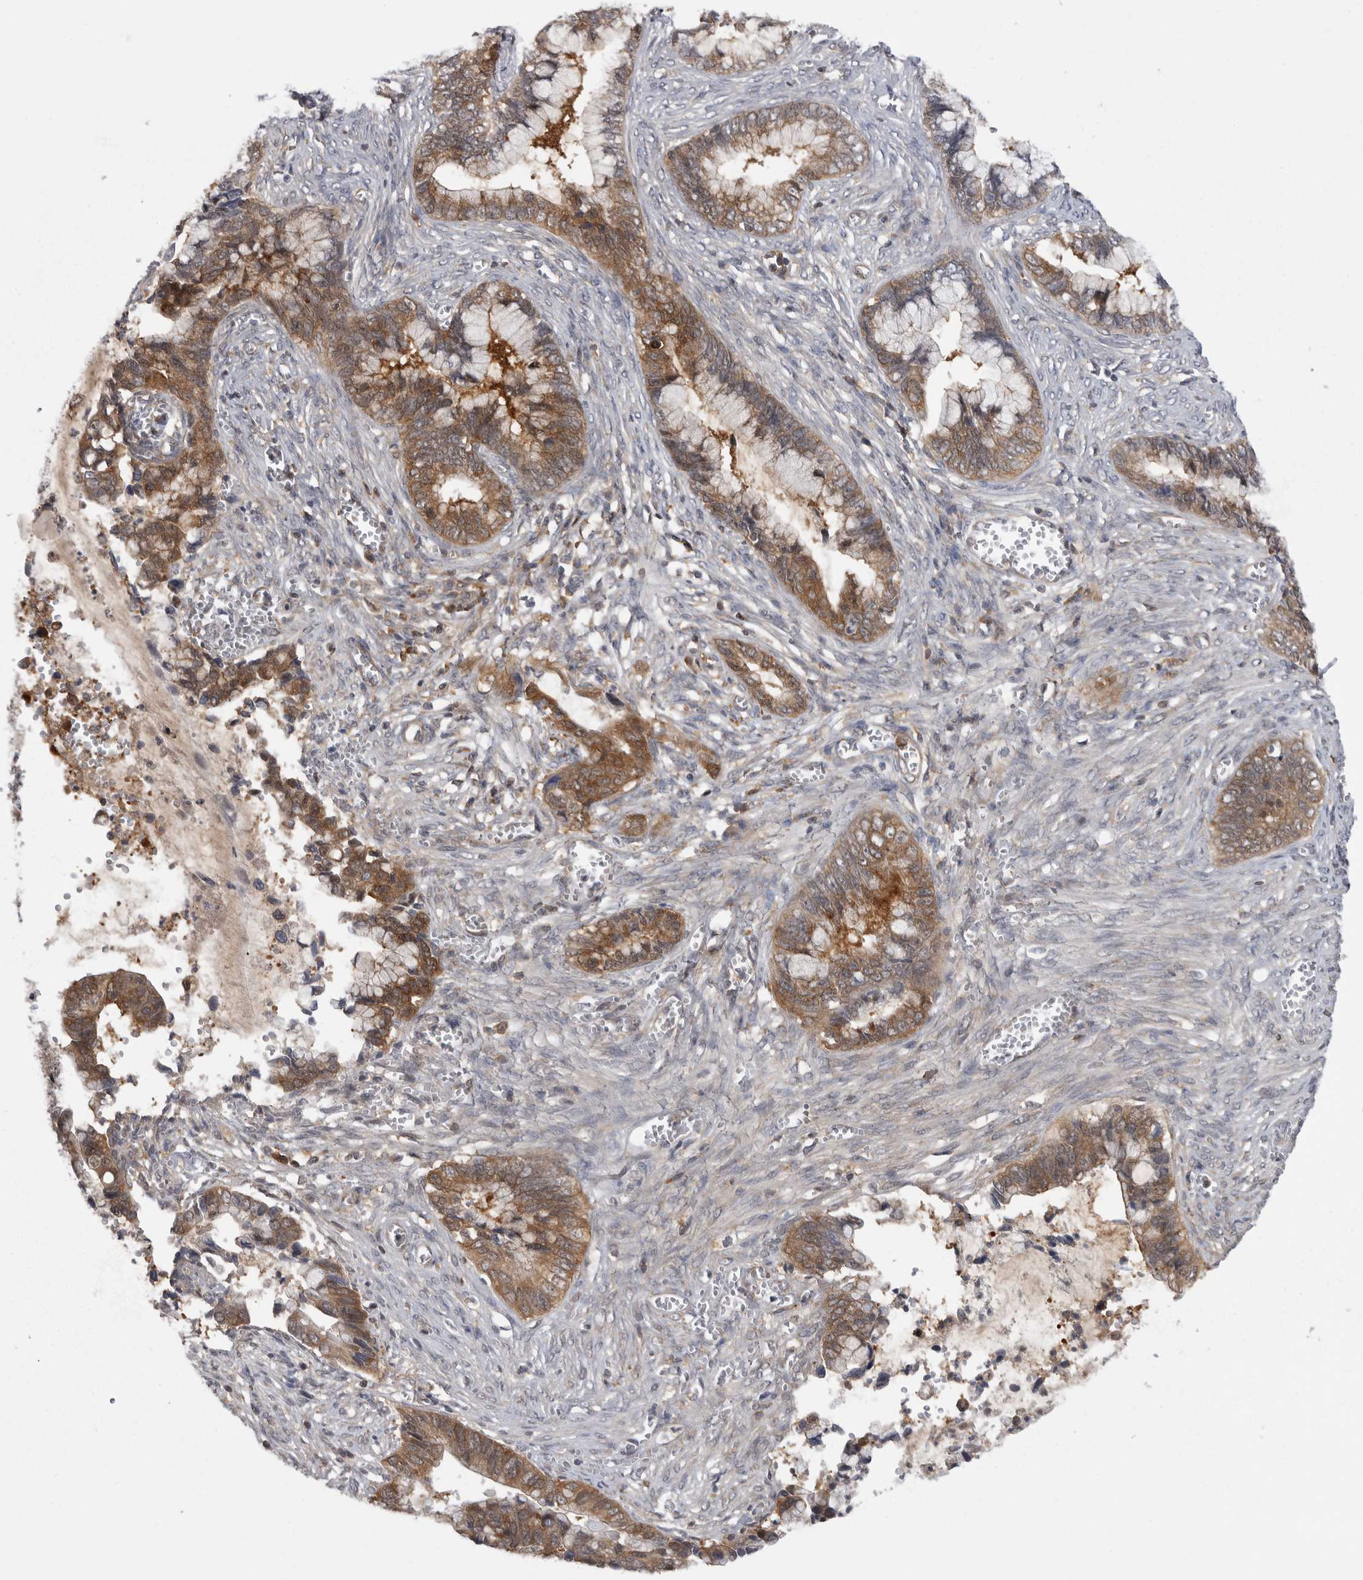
{"staining": {"intensity": "moderate", "quantity": ">75%", "location": "cytoplasmic/membranous"}, "tissue": "cervical cancer", "cell_type": "Tumor cells", "image_type": "cancer", "snomed": [{"axis": "morphology", "description": "Adenocarcinoma, NOS"}, {"axis": "topography", "description": "Cervix"}], "caption": "Adenocarcinoma (cervical) stained with DAB immunohistochemistry demonstrates medium levels of moderate cytoplasmic/membranous positivity in approximately >75% of tumor cells.", "gene": "CACYBP", "patient": {"sex": "female", "age": 44}}